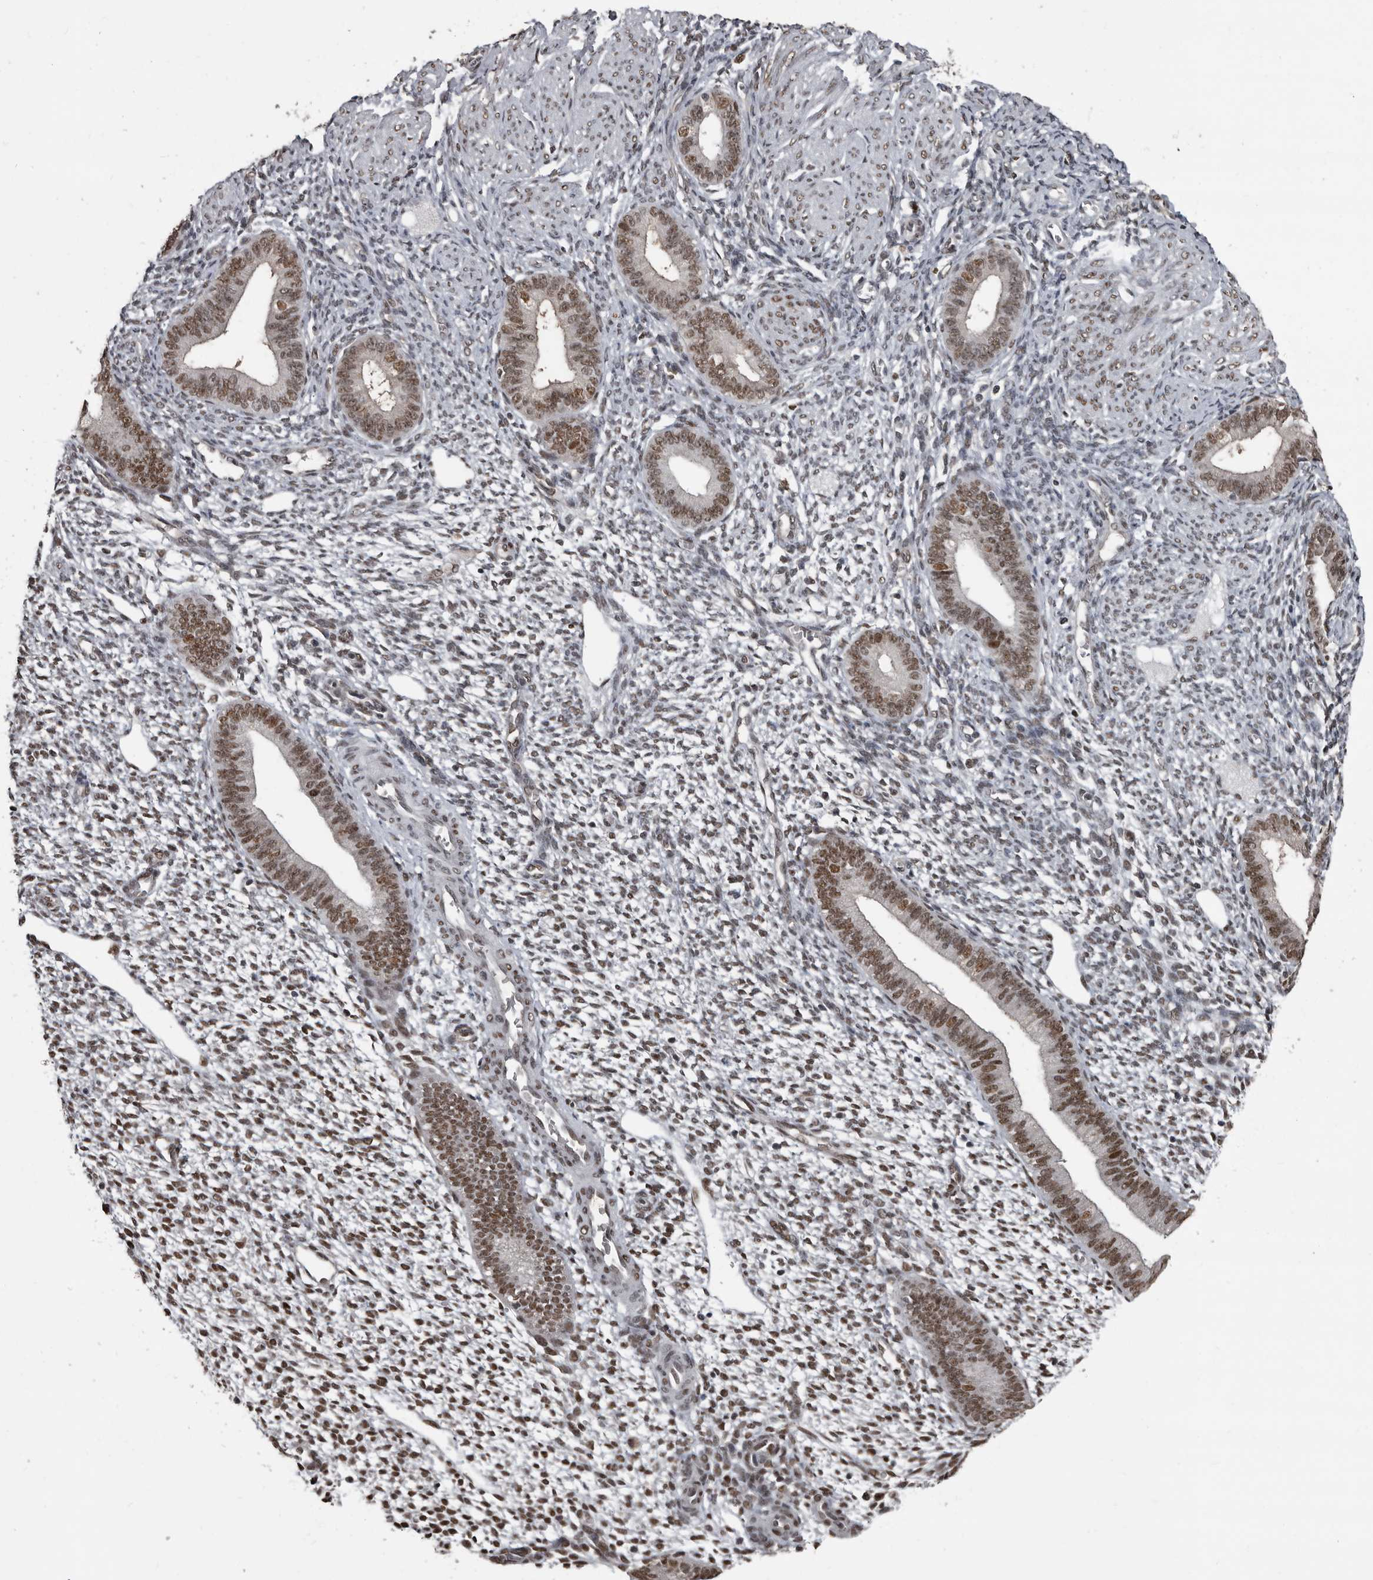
{"staining": {"intensity": "moderate", "quantity": "25%-75%", "location": "nuclear"}, "tissue": "endometrium", "cell_type": "Cells in endometrial stroma", "image_type": "normal", "snomed": [{"axis": "morphology", "description": "Normal tissue, NOS"}, {"axis": "topography", "description": "Endometrium"}], "caption": "This image reveals immunohistochemistry staining of benign human endometrium, with medium moderate nuclear staining in approximately 25%-75% of cells in endometrial stroma.", "gene": "CHD1L", "patient": {"sex": "female", "age": 46}}